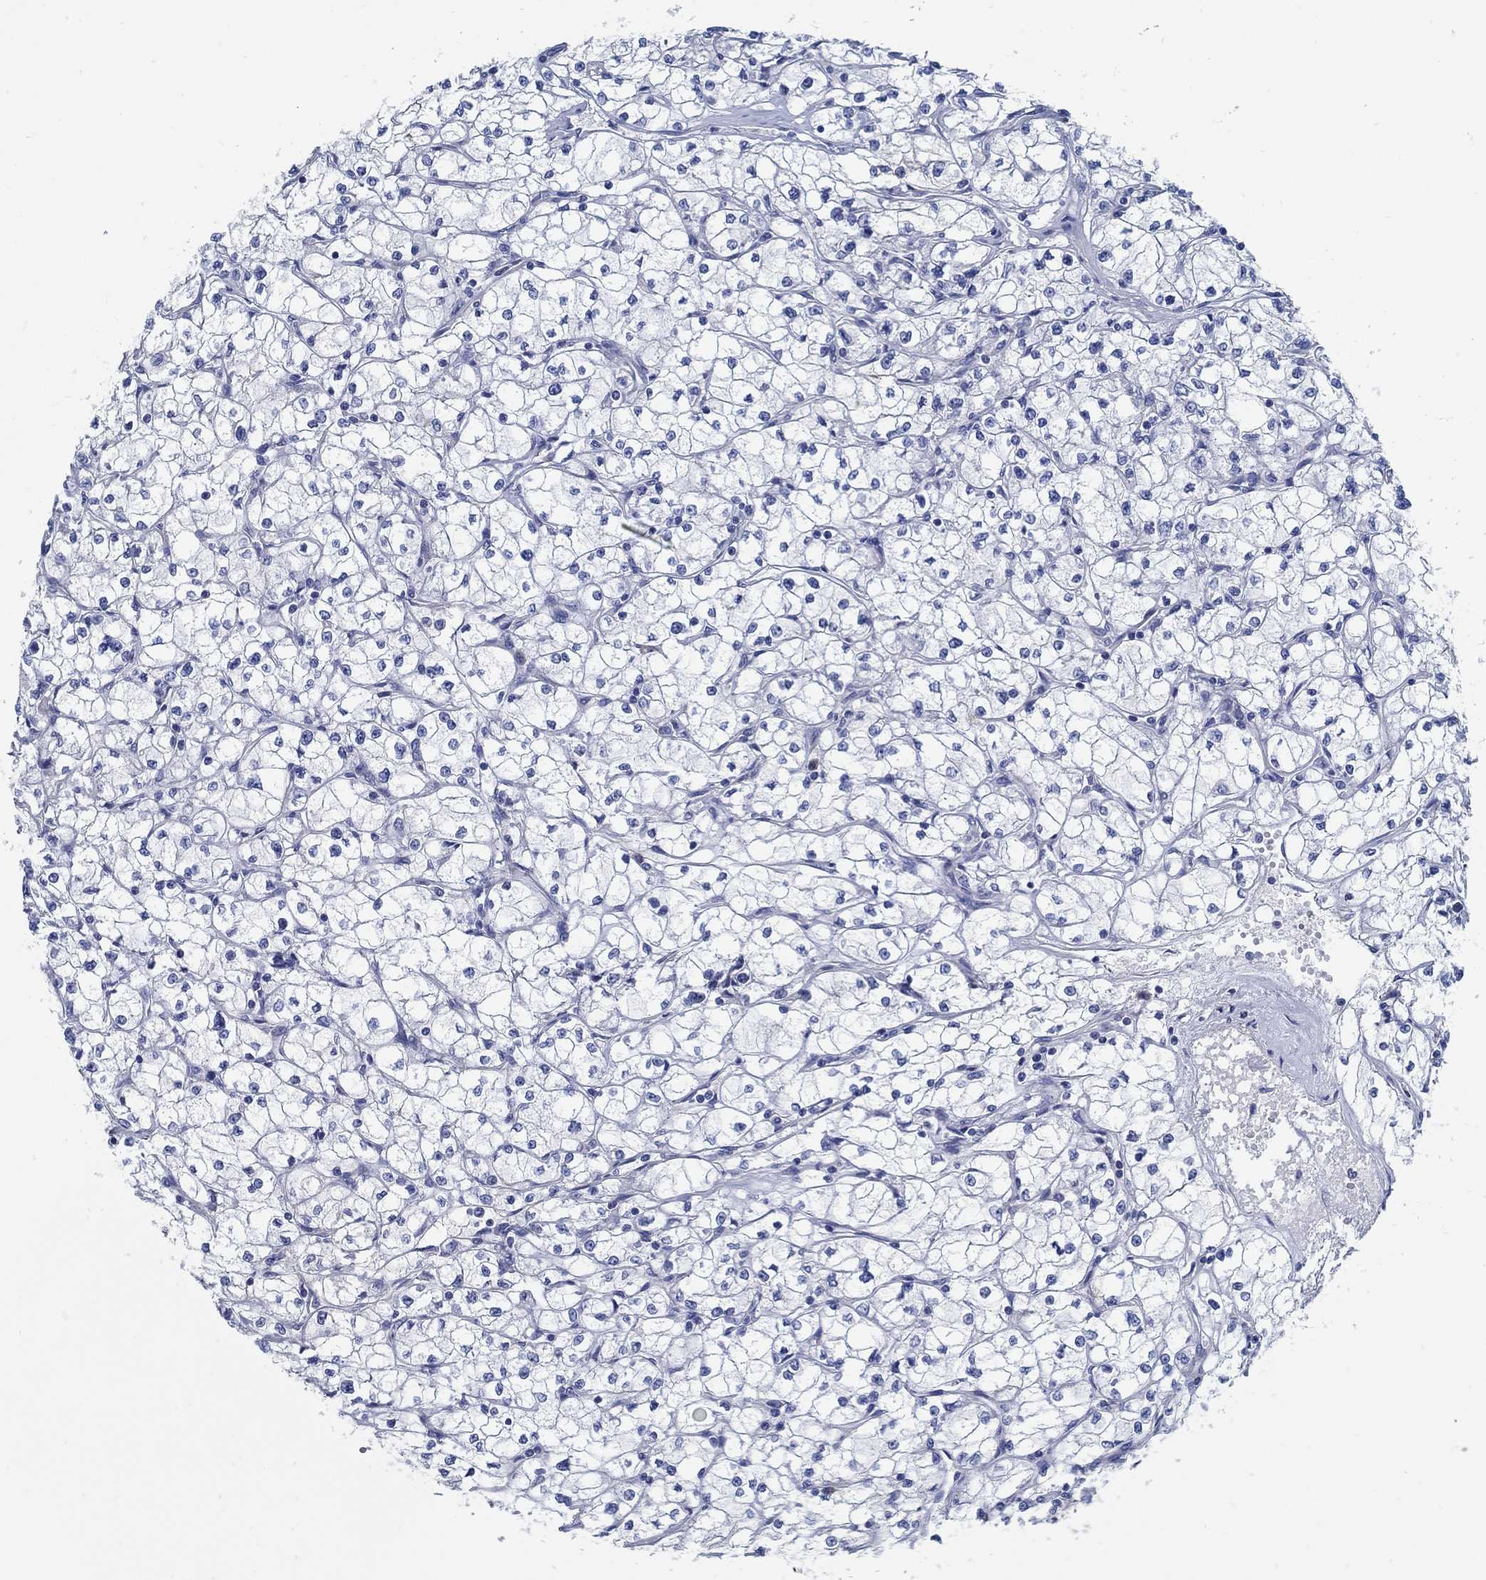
{"staining": {"intensity": "negative", "quantity": "none", "location": "none"}, "tissue": "renal cancer", "cell_type": "Tumor cells", "image_type": "cancer", "snomed": [{"axis": "morphology", "description": "Adenocarcinoma, NOS"}, {"axis": "topography", "description": "Kidney"}], "caption": "This is a photomicrograph of immunohistochemistry (IHC) staining of renal adenocarcinoma, which shows no positivity in tumor cells.", "gene": "C15orf39", "patient": {"sex": "male", "age": 67}}